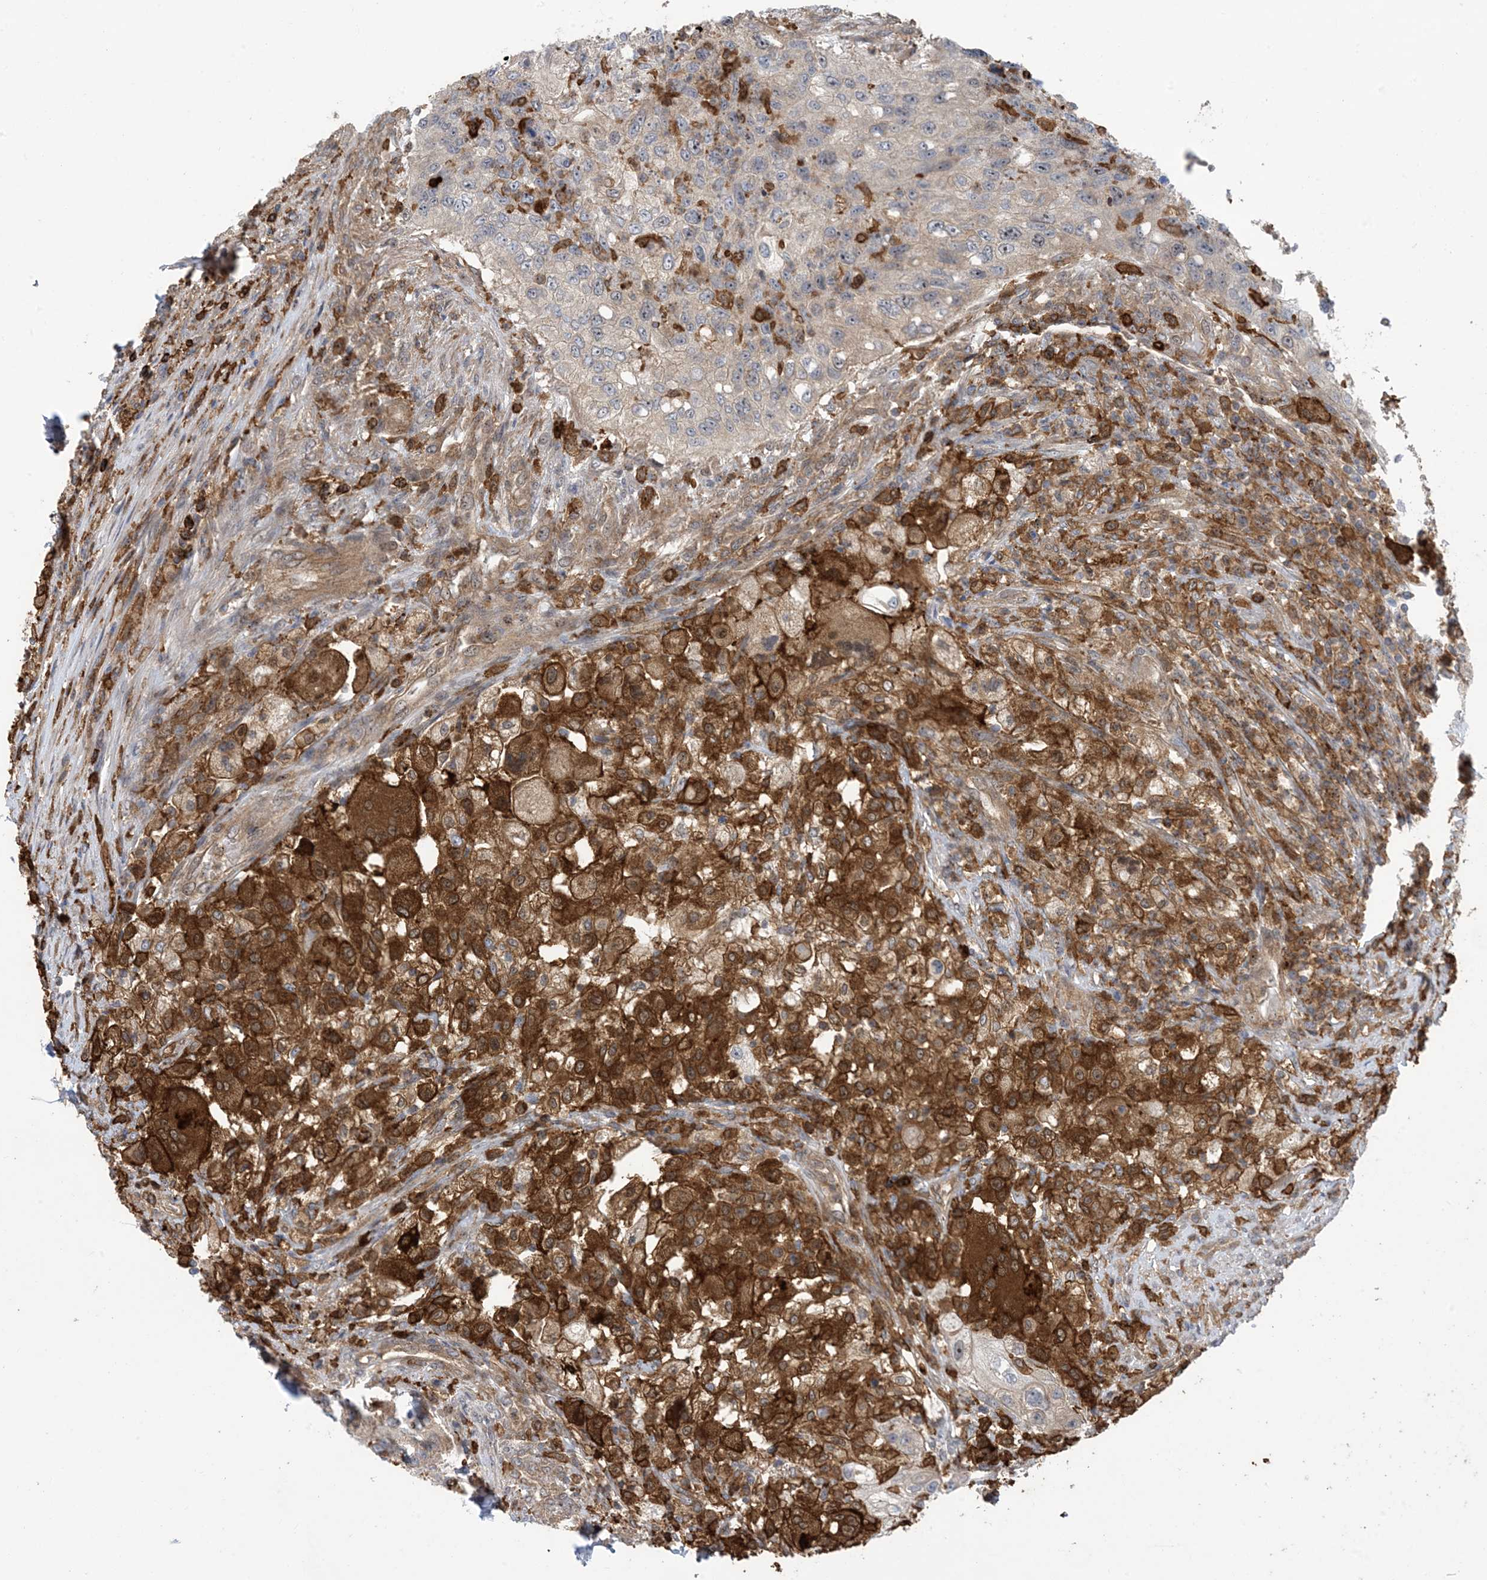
{"staining": {"intensity": "weak", "quantity": "<25%", "location": "cytoplasmic/membranous"}, "tissue": "urothelial cancer", "cell_type": "Tumor cells", "image_type": "cancer", "snomed": [{"axis": "morphology", "description": "Urothelial carcinoma, High grade"}, {"axis": "topography", "description": "Urinary bladder"}], "caption": "This is an immunohistochemistry photomicrograph of high-grade urothelial carcinoma. There is no expression in tumor cells.", "gene": "HS1BP3", "patient": {"sex": "female", "age": 60}}